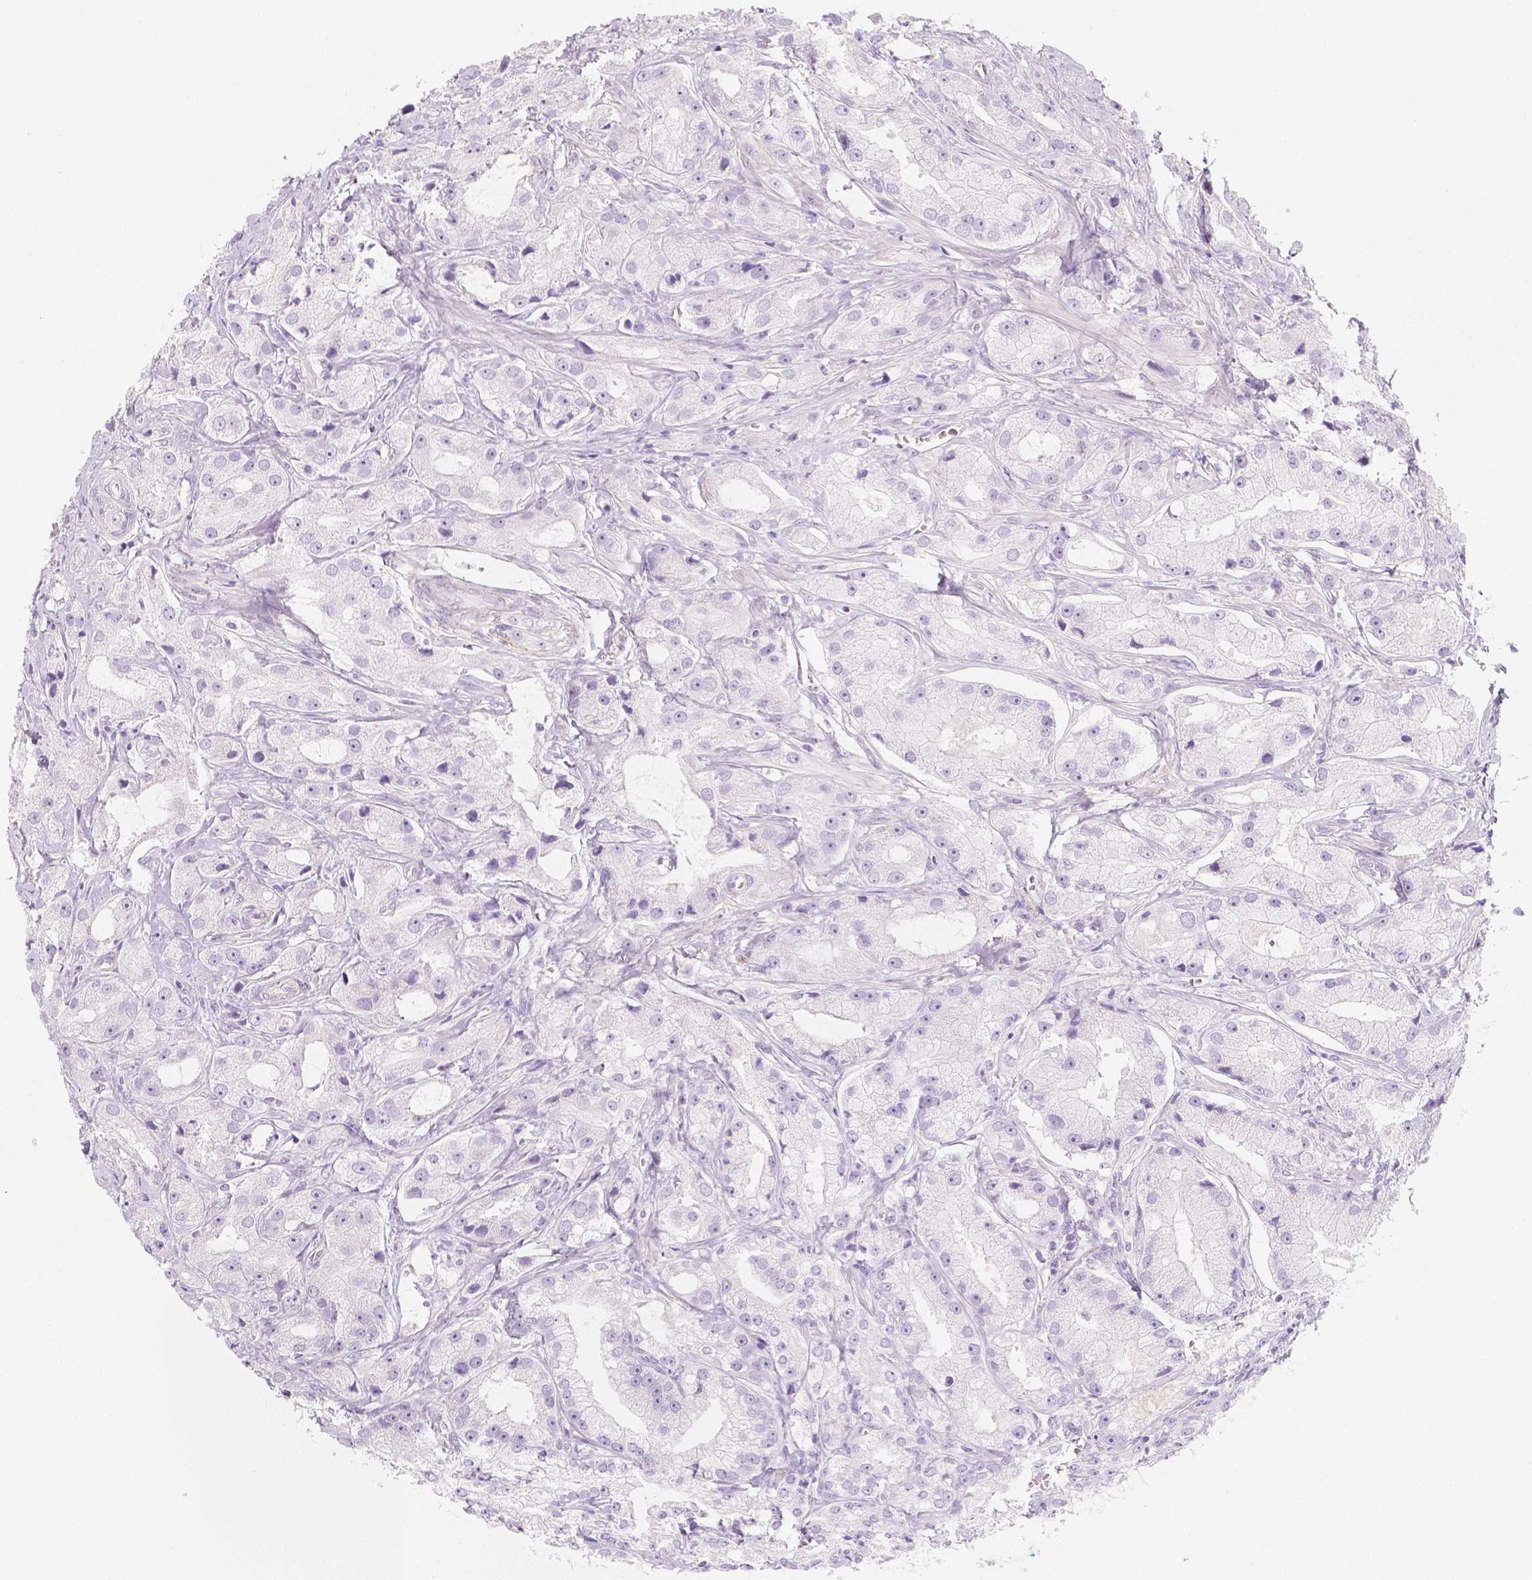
{"staining": {"intensity": "negative", "quantity": "none", "location": "none"}, "tissue": "prostate cancer", "cell_type": "Tumor cells", "image_type": "cancer", "snomed": [{"axis": "morphology", "description": "Adenocarcinoma, High grade"}, {"axis": "topography", "description": "Prostate"}], "caption": "The micrograph displays no staining of tumor cells in prostate cancer (adenocarcinoma (high-grade)). Brightfield microscopy of immunohistochemistry stained with DAB (3,3'-diaminobenzidine) (brown) and hematoxylin (blue), captured at high magnification.", "gene": "MAP1A", "patient": {"sex": "male", "age": 64}}